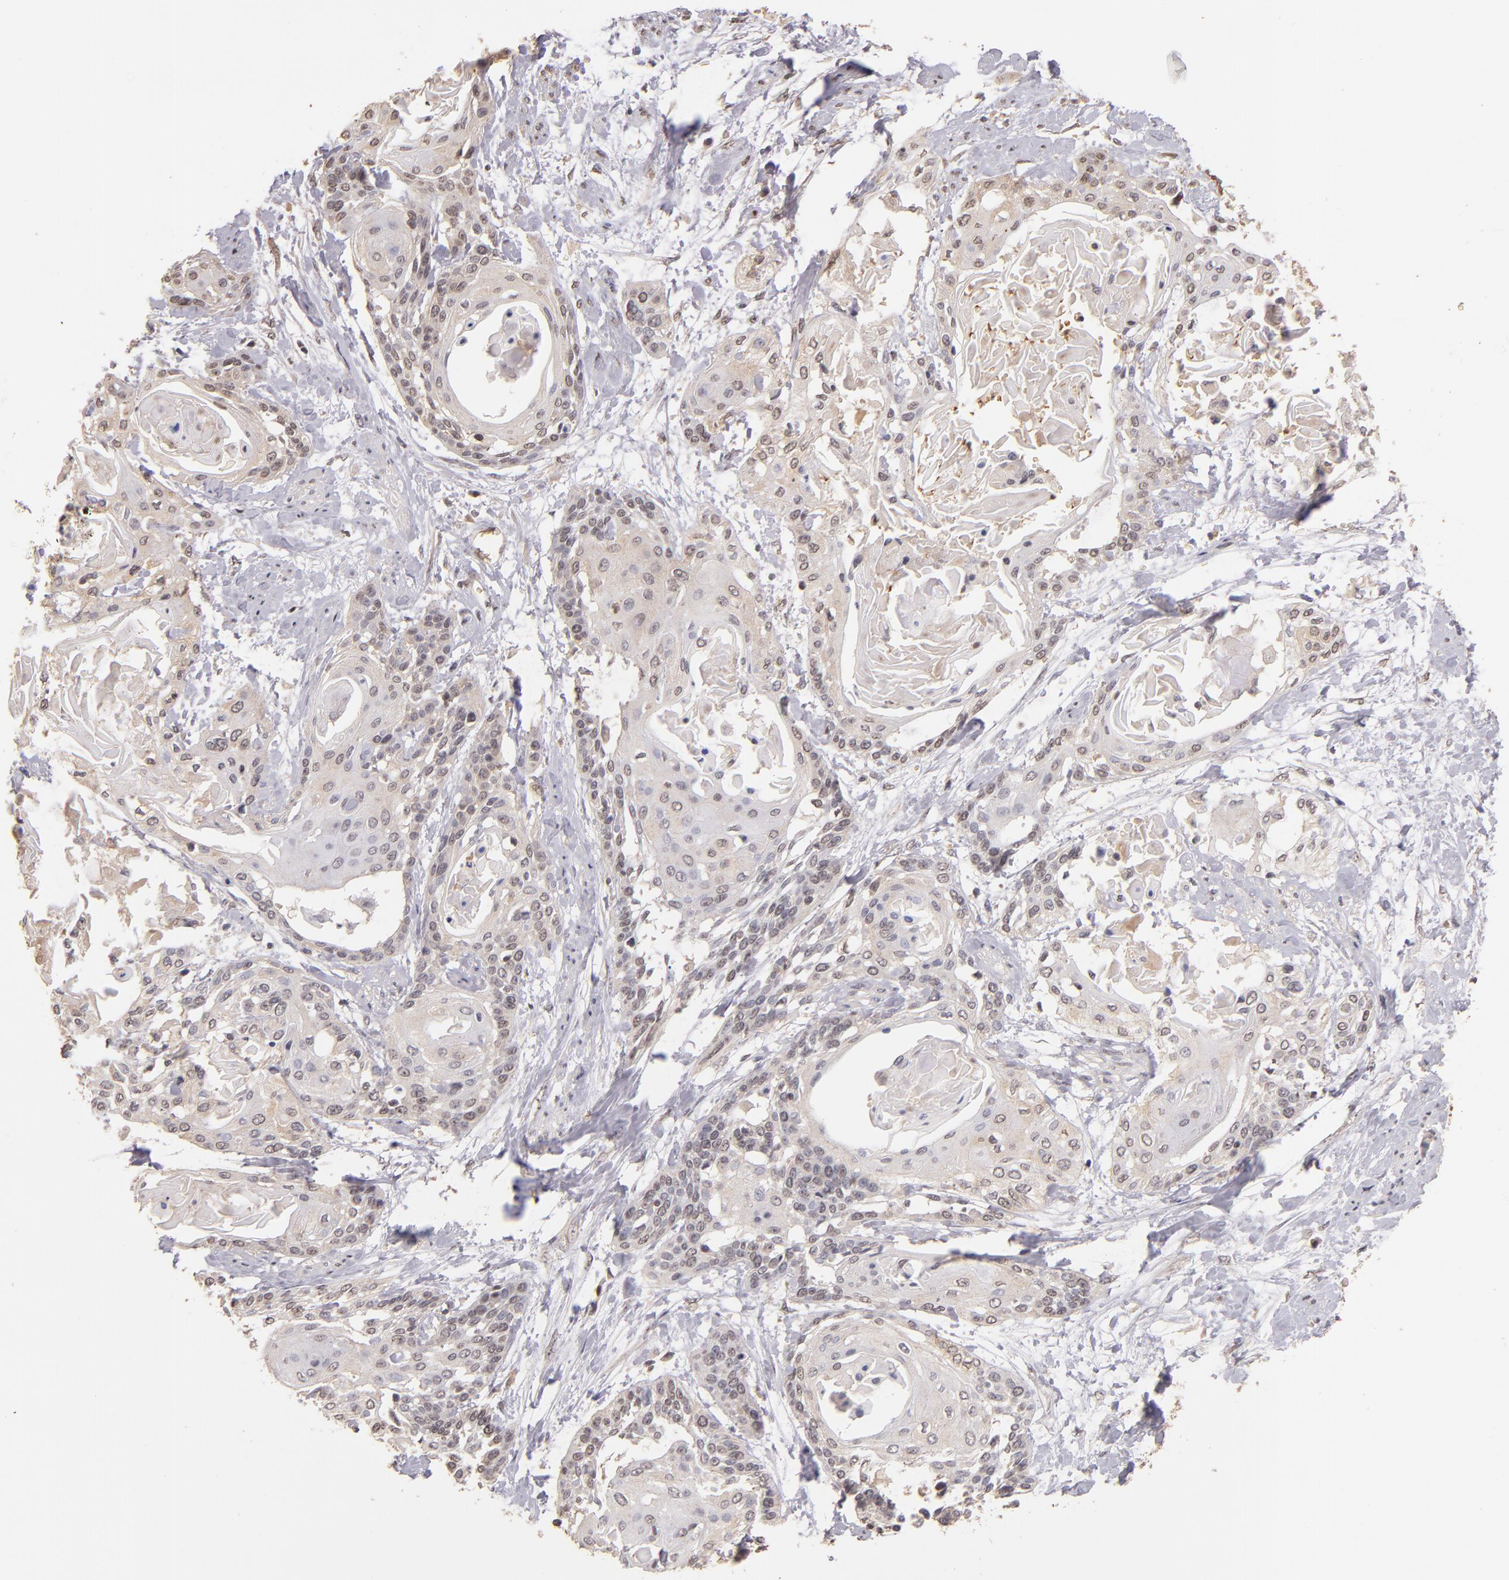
{"staining": {"intensity": "weak", "quantity": "25%-75%", "location": "cytoplasmic/membranous"}, "tissue": "cervical cancer", "cell_type": "Tumor cells", "image_type": "cancer", "snomed": [{"axis": "morphology", "description": "Squamous cell carcinoma, NOS"}, {"axis": "topography", "description": "Cervix"}], "caption": "Squamous cell carcinoma (cervical) stained with a brown dye exhibits weak cytoplasmic/membranous positive staining in approximately 25%-75% of tumor cells.", "gene": "SERPINC1", "patient": {"sex": "female", "age": 57}}